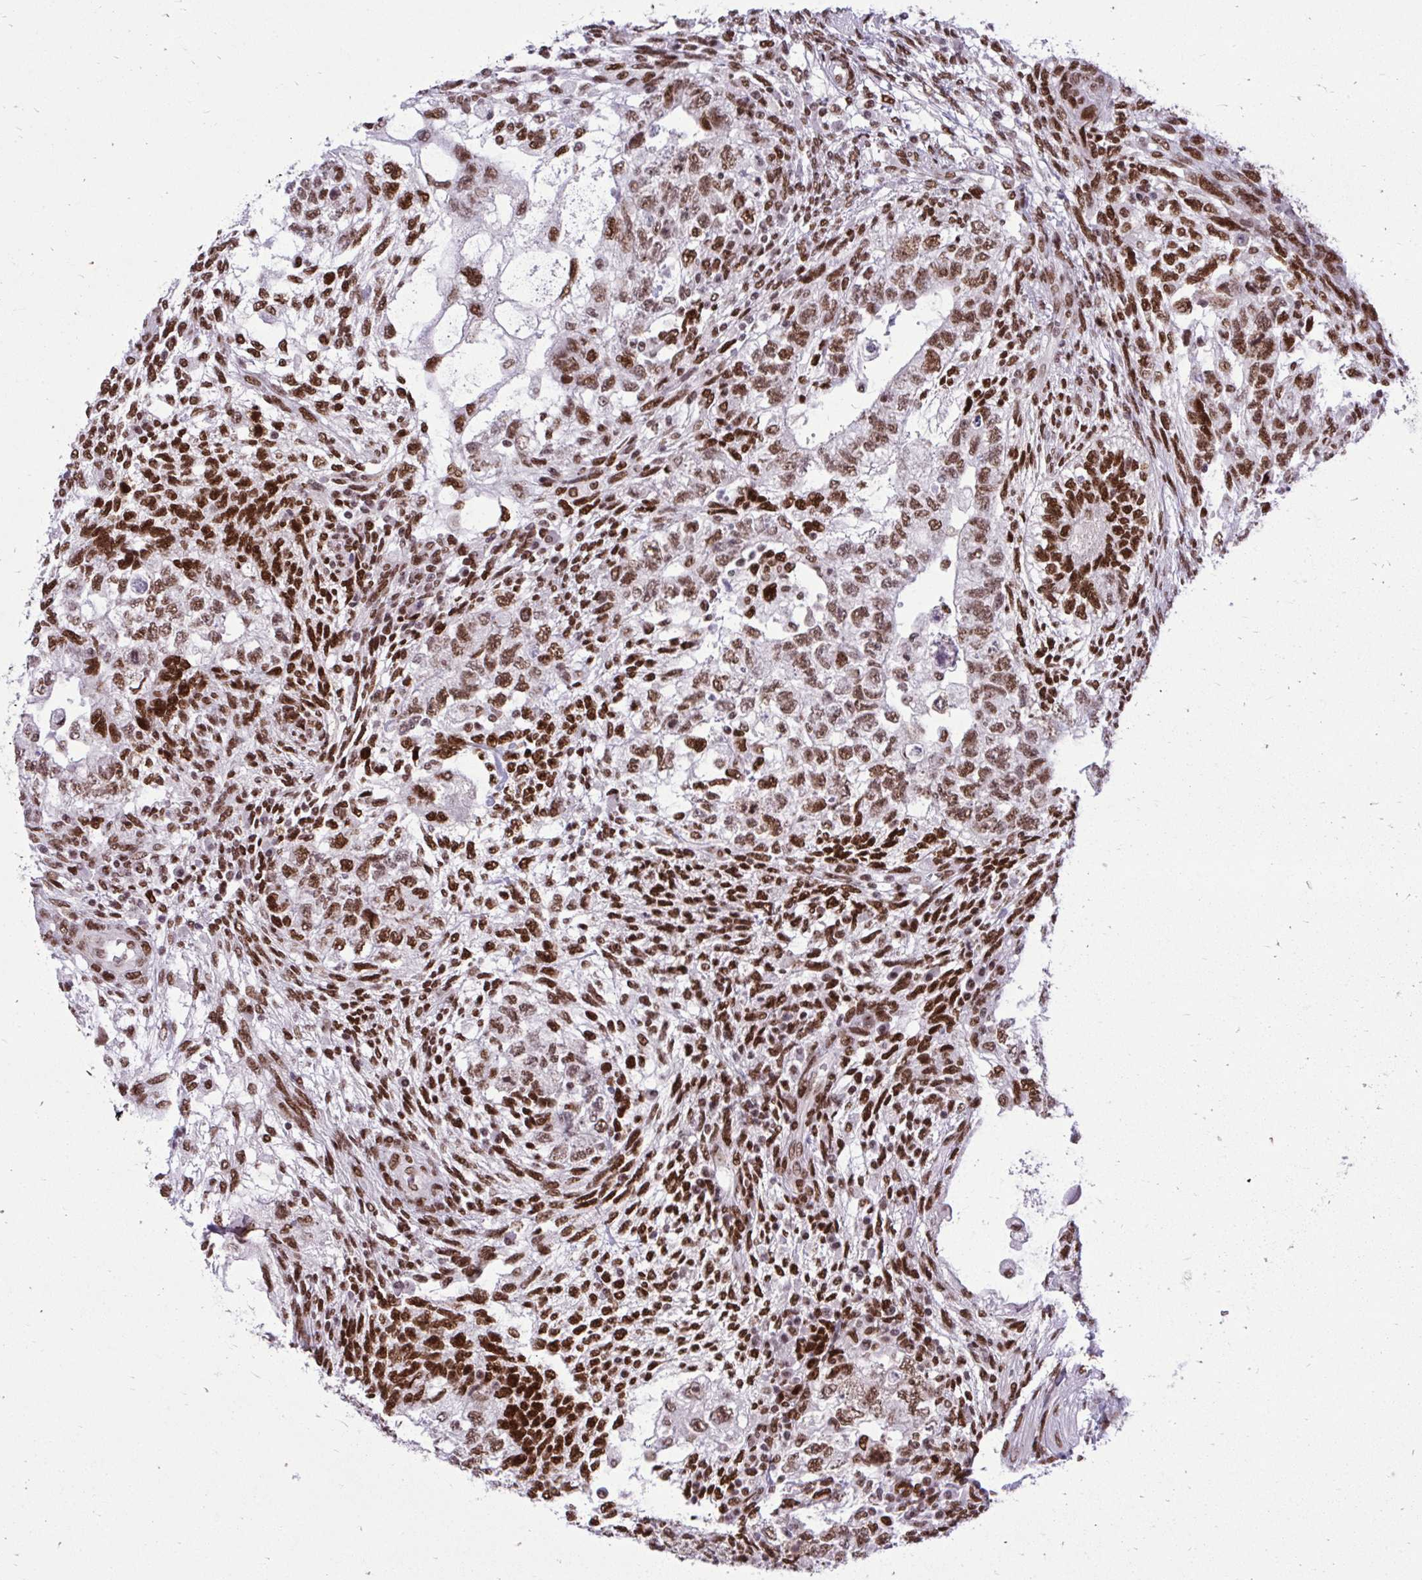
{"staining": {"intensity": "strong", "quantity": ">75%", "location": "nuclear"}, "tissue": "testis cancer", "cell_type": "Tumor cells", "image_type": "cancer", "snomed": [{"axis": "morphology", "description": "Normal tissue, NOS"}, {"axis": "morphology", "description": "Carcinoma, Embryonal, NOS"}, {"axis": "topography", "description": "Testis"}], "caption": "An IHC photomicrograph of neoplastic tissue is shown. Protein staining in brown highlights strong nuclear positivity in testis embryonal carcinoma within tumor cells.", "gene": "CDYL", "patient": {"sex": "male", "age": 36}}